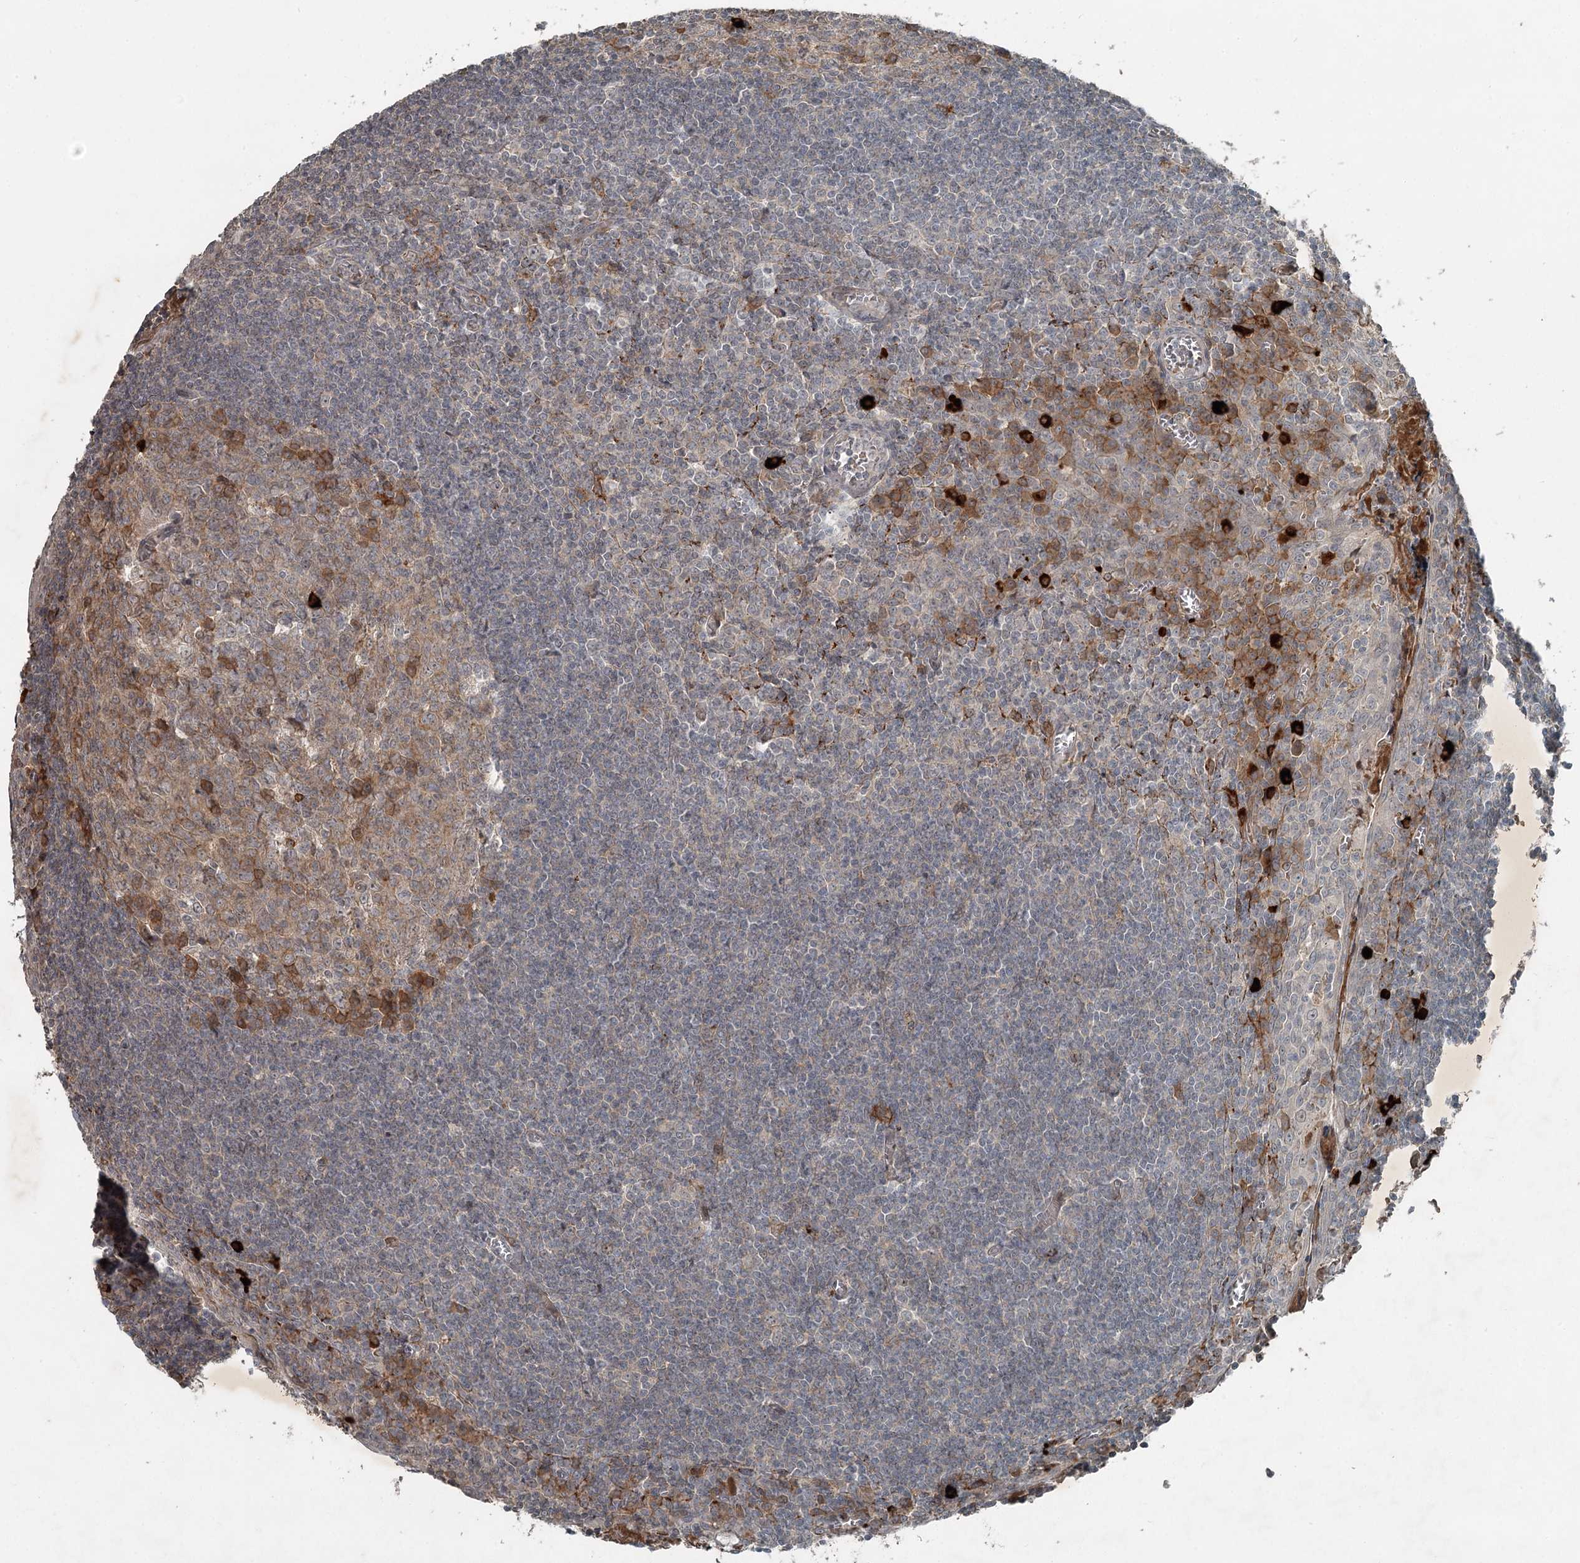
{"staining": {"intensity": "moderate", "quantity": "<25%", "location": "cytoplasmic/membranous"}, "tissue": "tonsil", "cell_type": "Germinal center cells", "image_type": "normal", "snomed": [{"axis": "morphology", "description": "Normal tissue, NOS"}, {"axis": "topography", "description": "Tonsil"}], "caption": "A brown stain highlights moderate cytoplasmic/membranous staining of a protein in germinal center cells of benign tonsil. (DAB IHC, brown staining for protein, blue staining for nuclei).", "gene": "SLC39A8", "patient": {"sex": "male", "age": 27}}